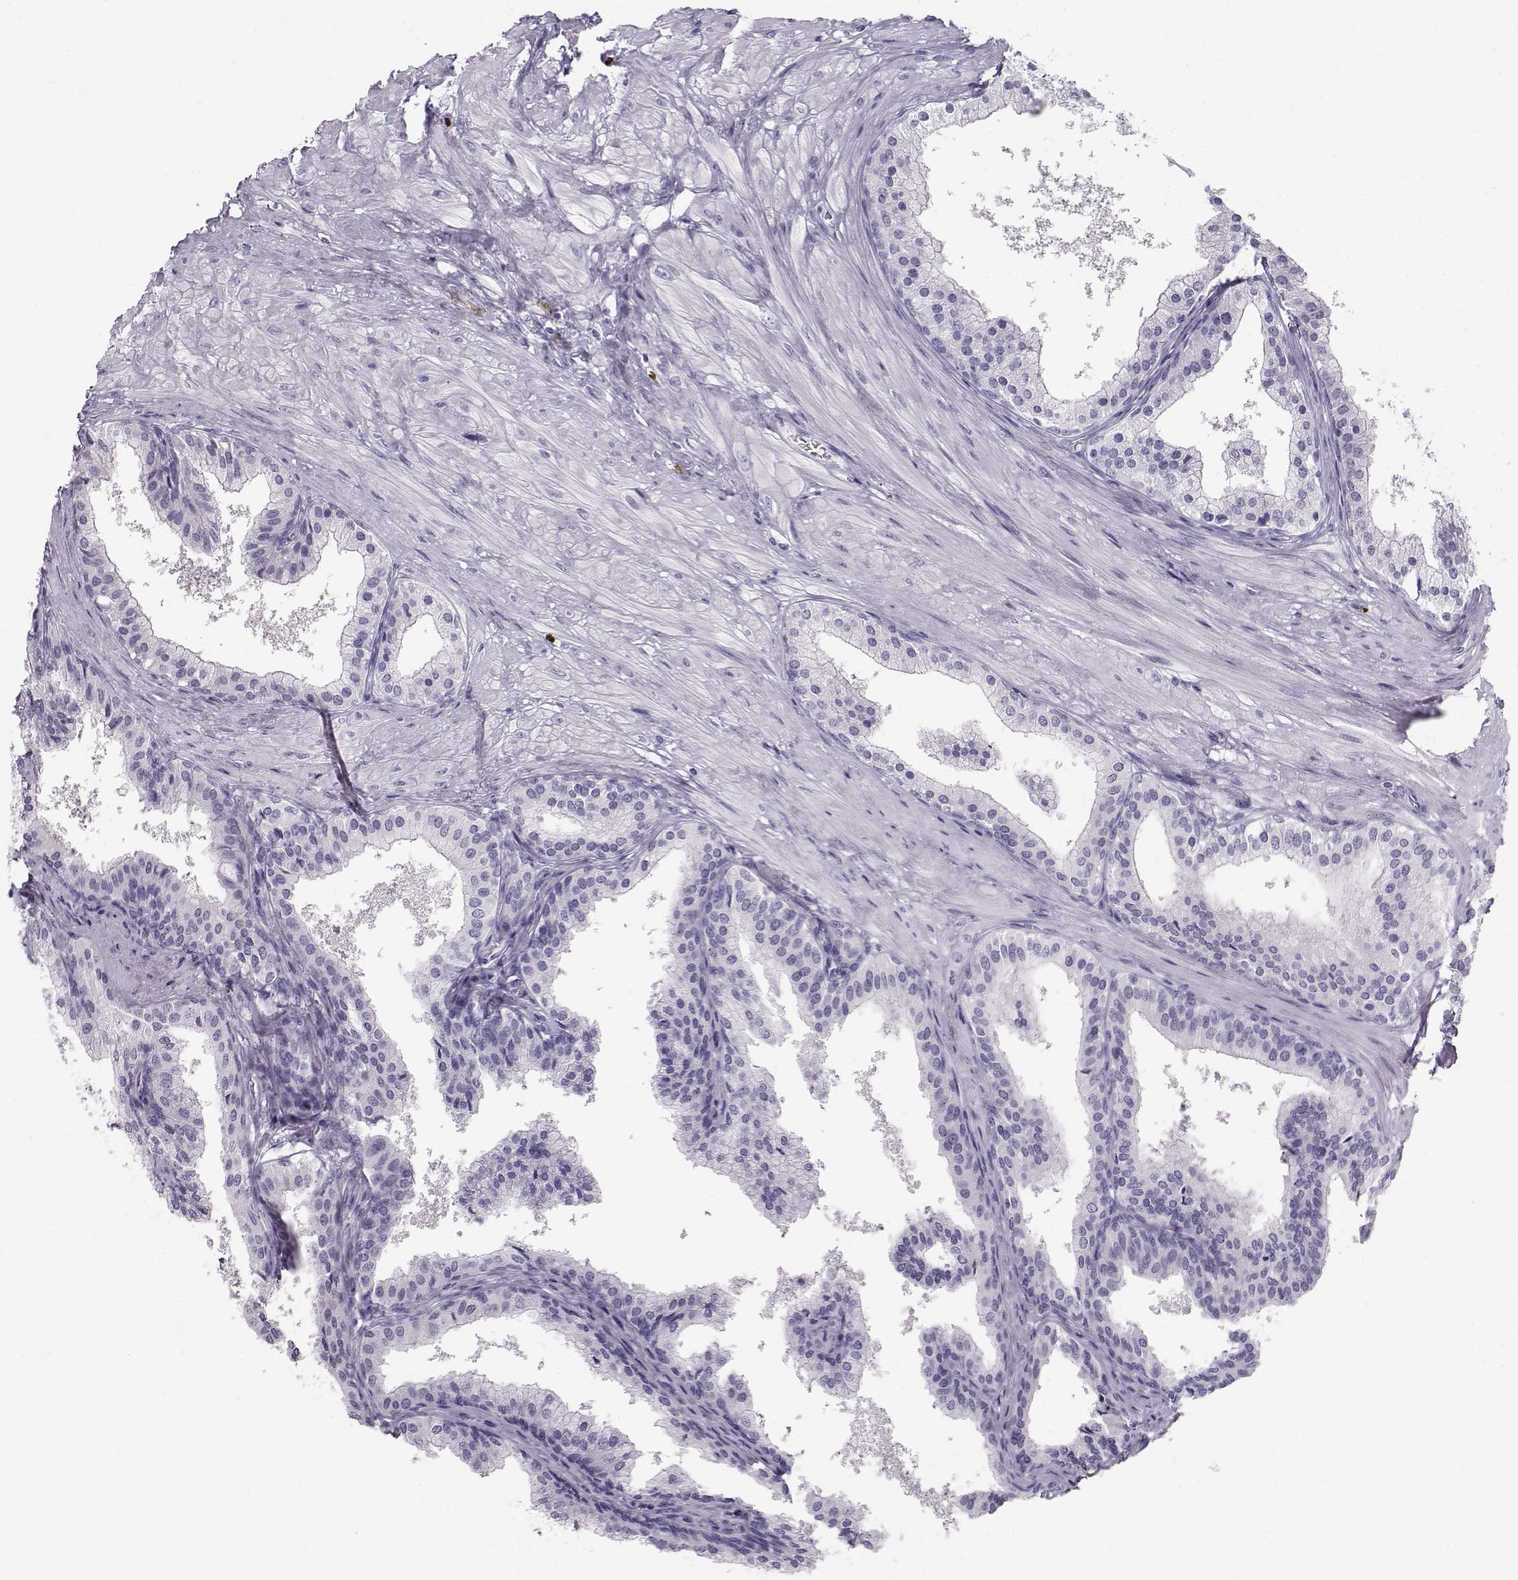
{"staining": {"intensity": "negative", "quantity": "none", "location": "none"}, "tissue": "prostate cancer", "cell_type": "Tumor cells", "image_type": "cancer", "snomed": [{"axis": "morphology", "description": "Adenocarcinoma, Low grade"}, {"axis": "topography", "description": "Prostate"}], "caption": "This image is of prostate cancer stained with IHC to label a protein in brown with the nuclei are counter-stained blue. There is no positivity in tumor cells.", "gene": "MAGEC1", "patient": {"sex": "male", "age": 56}}